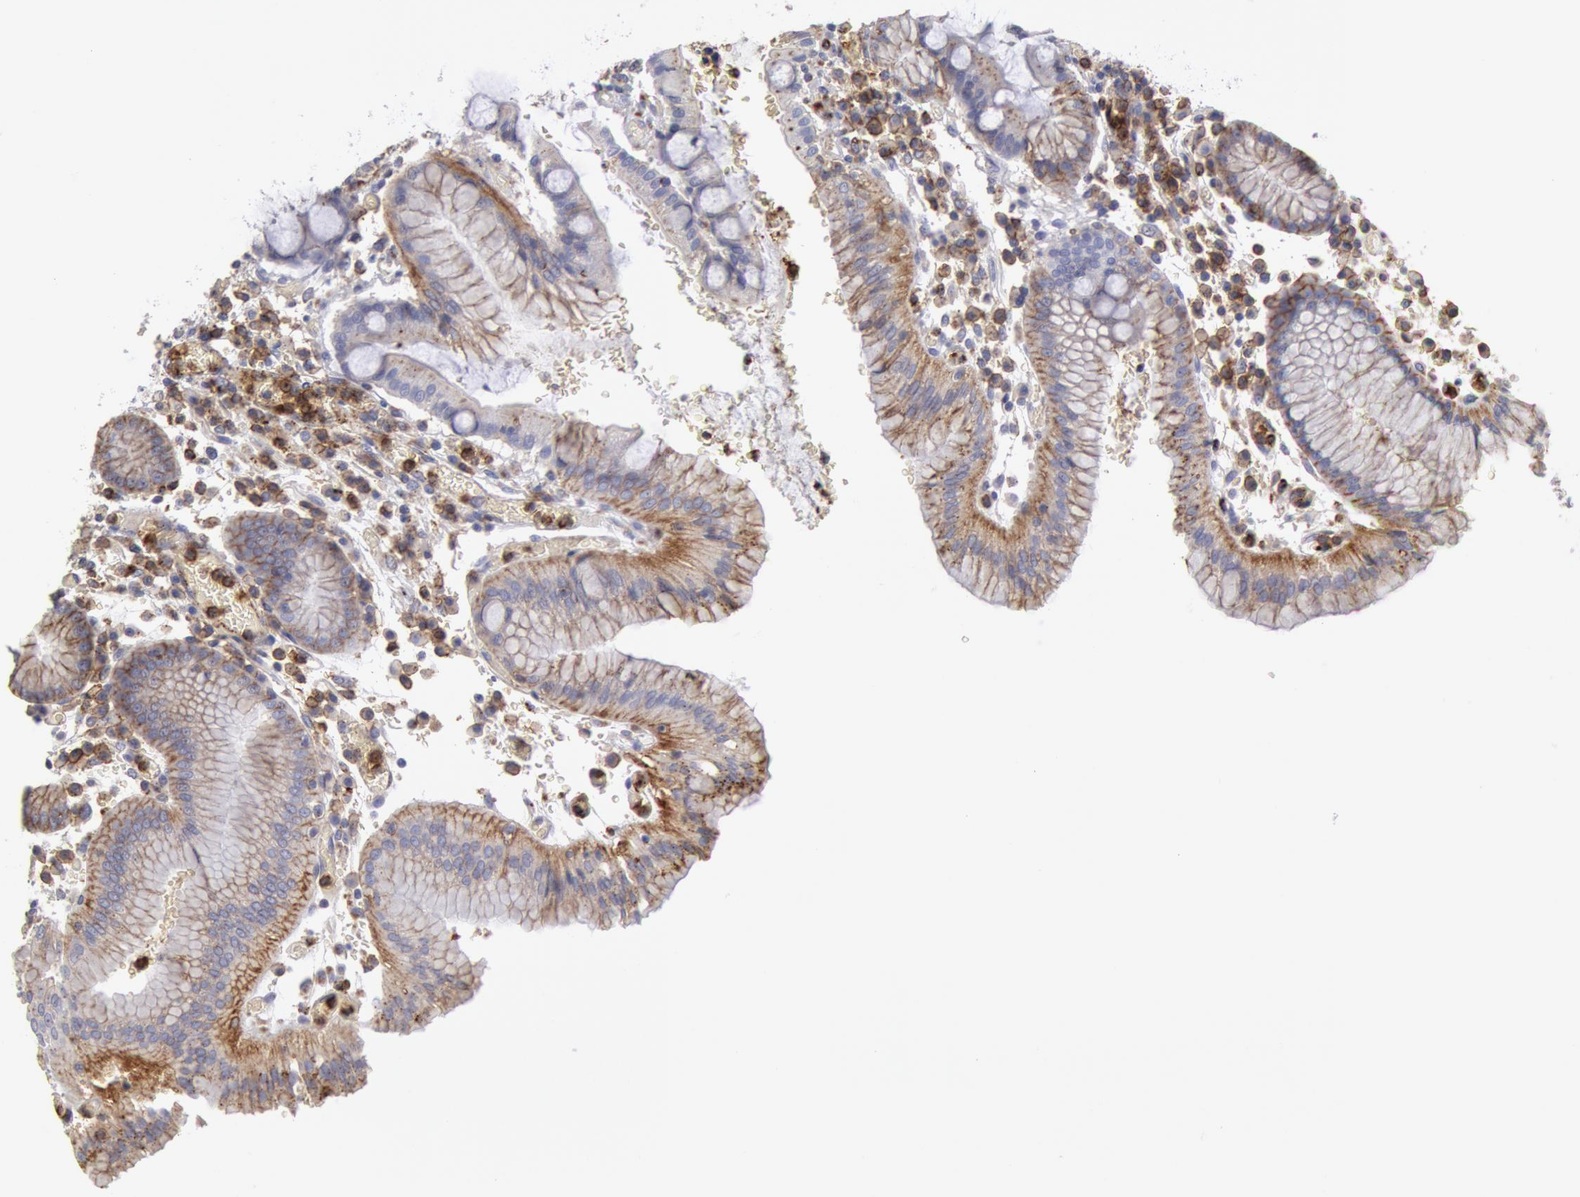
{"staining": {"intensity": "strong", "quantity": ">75%", "location": "cytoplasmic/membranous"}, "tissue": "stomach", "cell_type": "Glandular cells", "image_type": "normal", "snomed": [{"axis": "morphology", "description": "Normal tissue, NOS"}, {"axis": "topography", "description": "Stomach, lower"}], "caption": "Strong cytoplasmic/membranous positivity for a protein is present in approximately >75% of glandular cells of unremarkable stomach using IHC.", "gene": "FLOT1", "patient": {"sex": "female", "age": 73}}